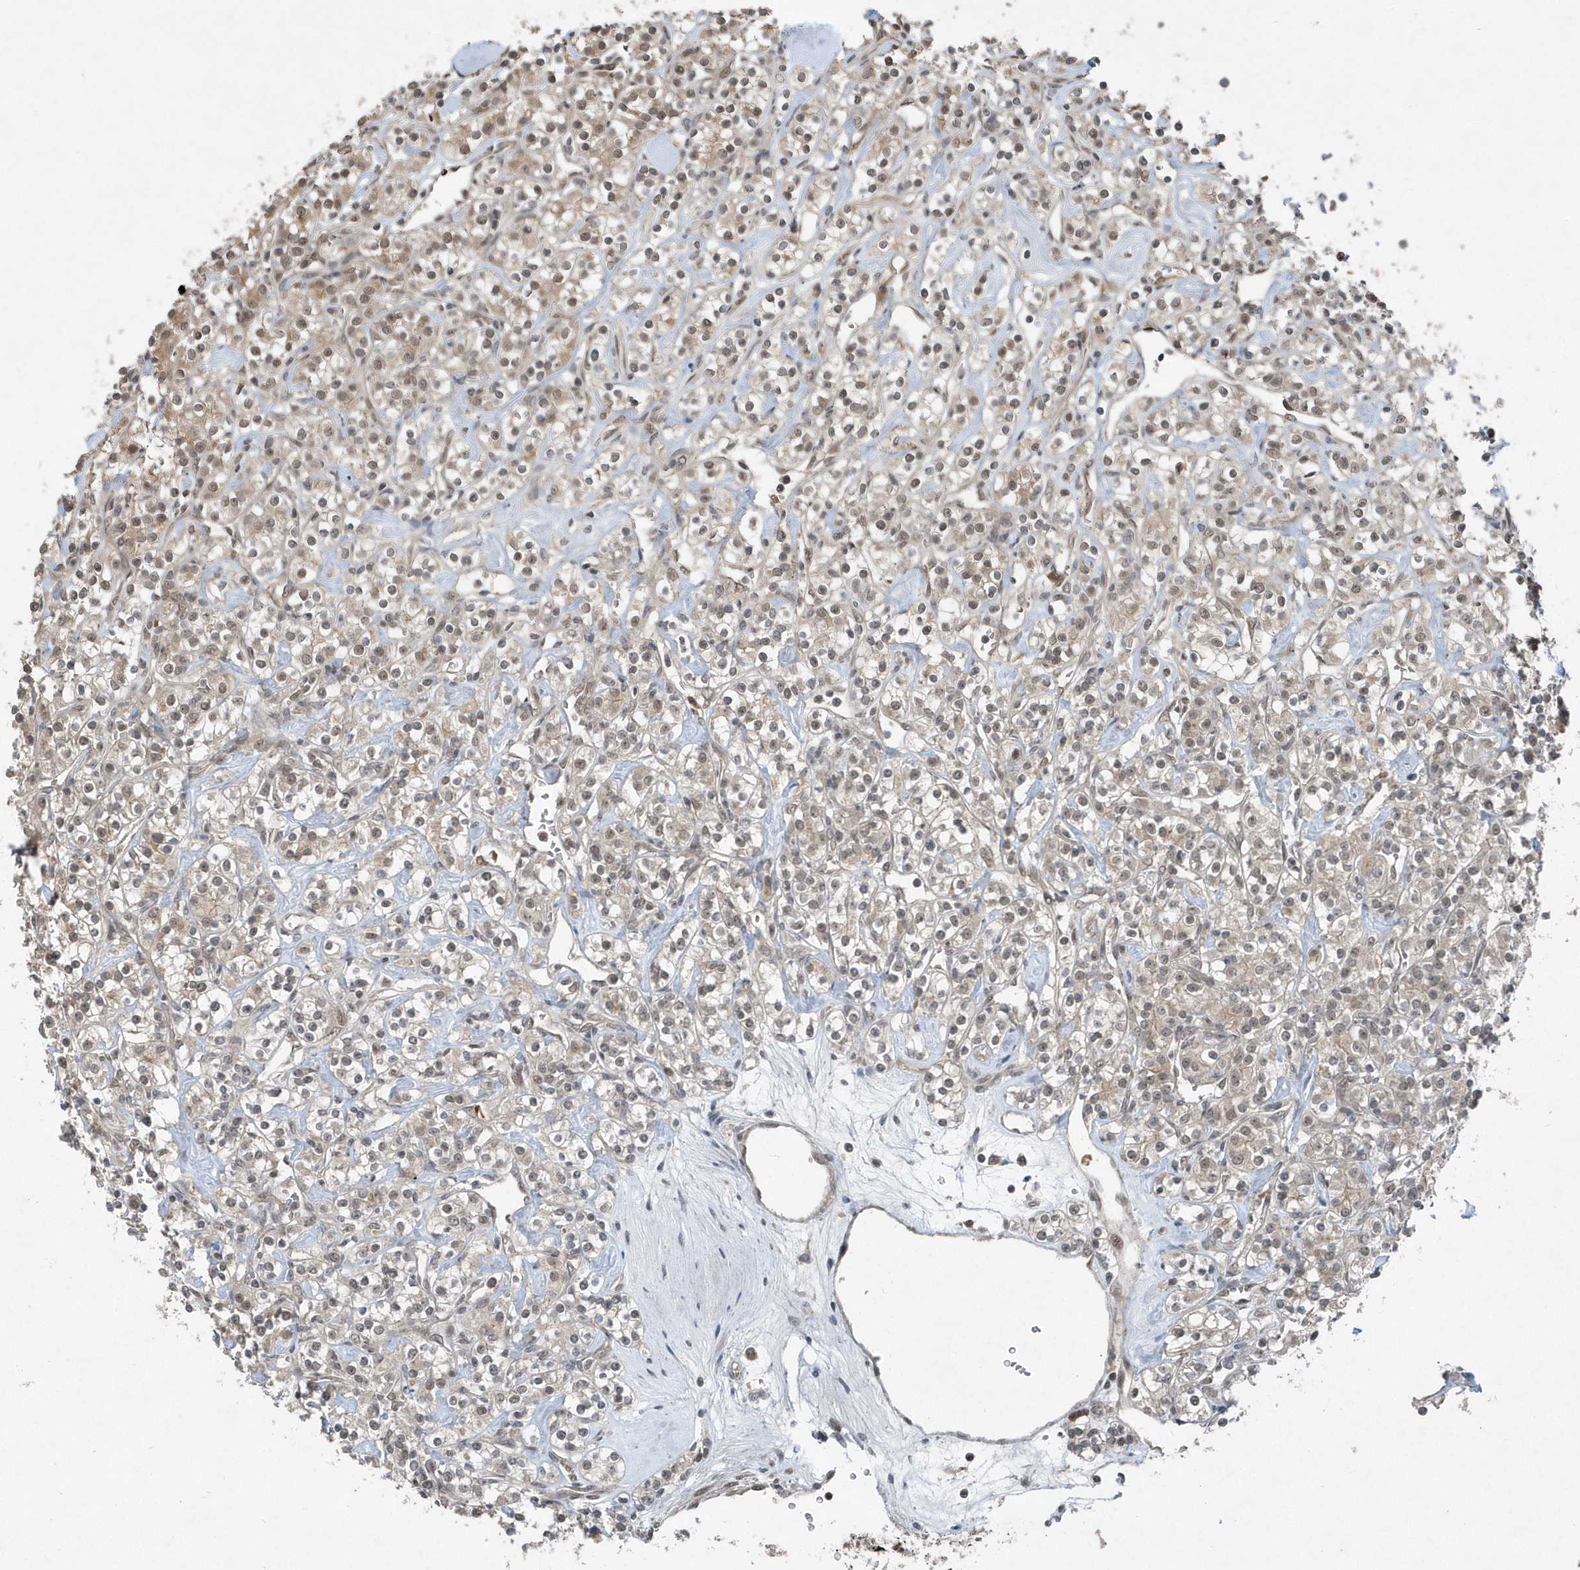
{"staining": {"intensity": "moderate", "quantity": ">75%", "location": "nuclear"}, "tissue": "renal cancer", "cell_type": "Tumor cells", "image_type": "cancer", "snomed": [{"axis": "morphology", "description": "Adenocarcinoma, NOS"}, {"axis": "topography", "description": "Kidney"}], "caption": "High-magnification brightfield microscopy of renal adenocarcinoma stained with DAB (brown) and counterstained with hematoxylin (blue). tumor cells exhibit moderate nuclear staining is identified in approximately>75% of cells.", "gene": "QTRT2", "patient": {"sex": "male", "age": 77}}